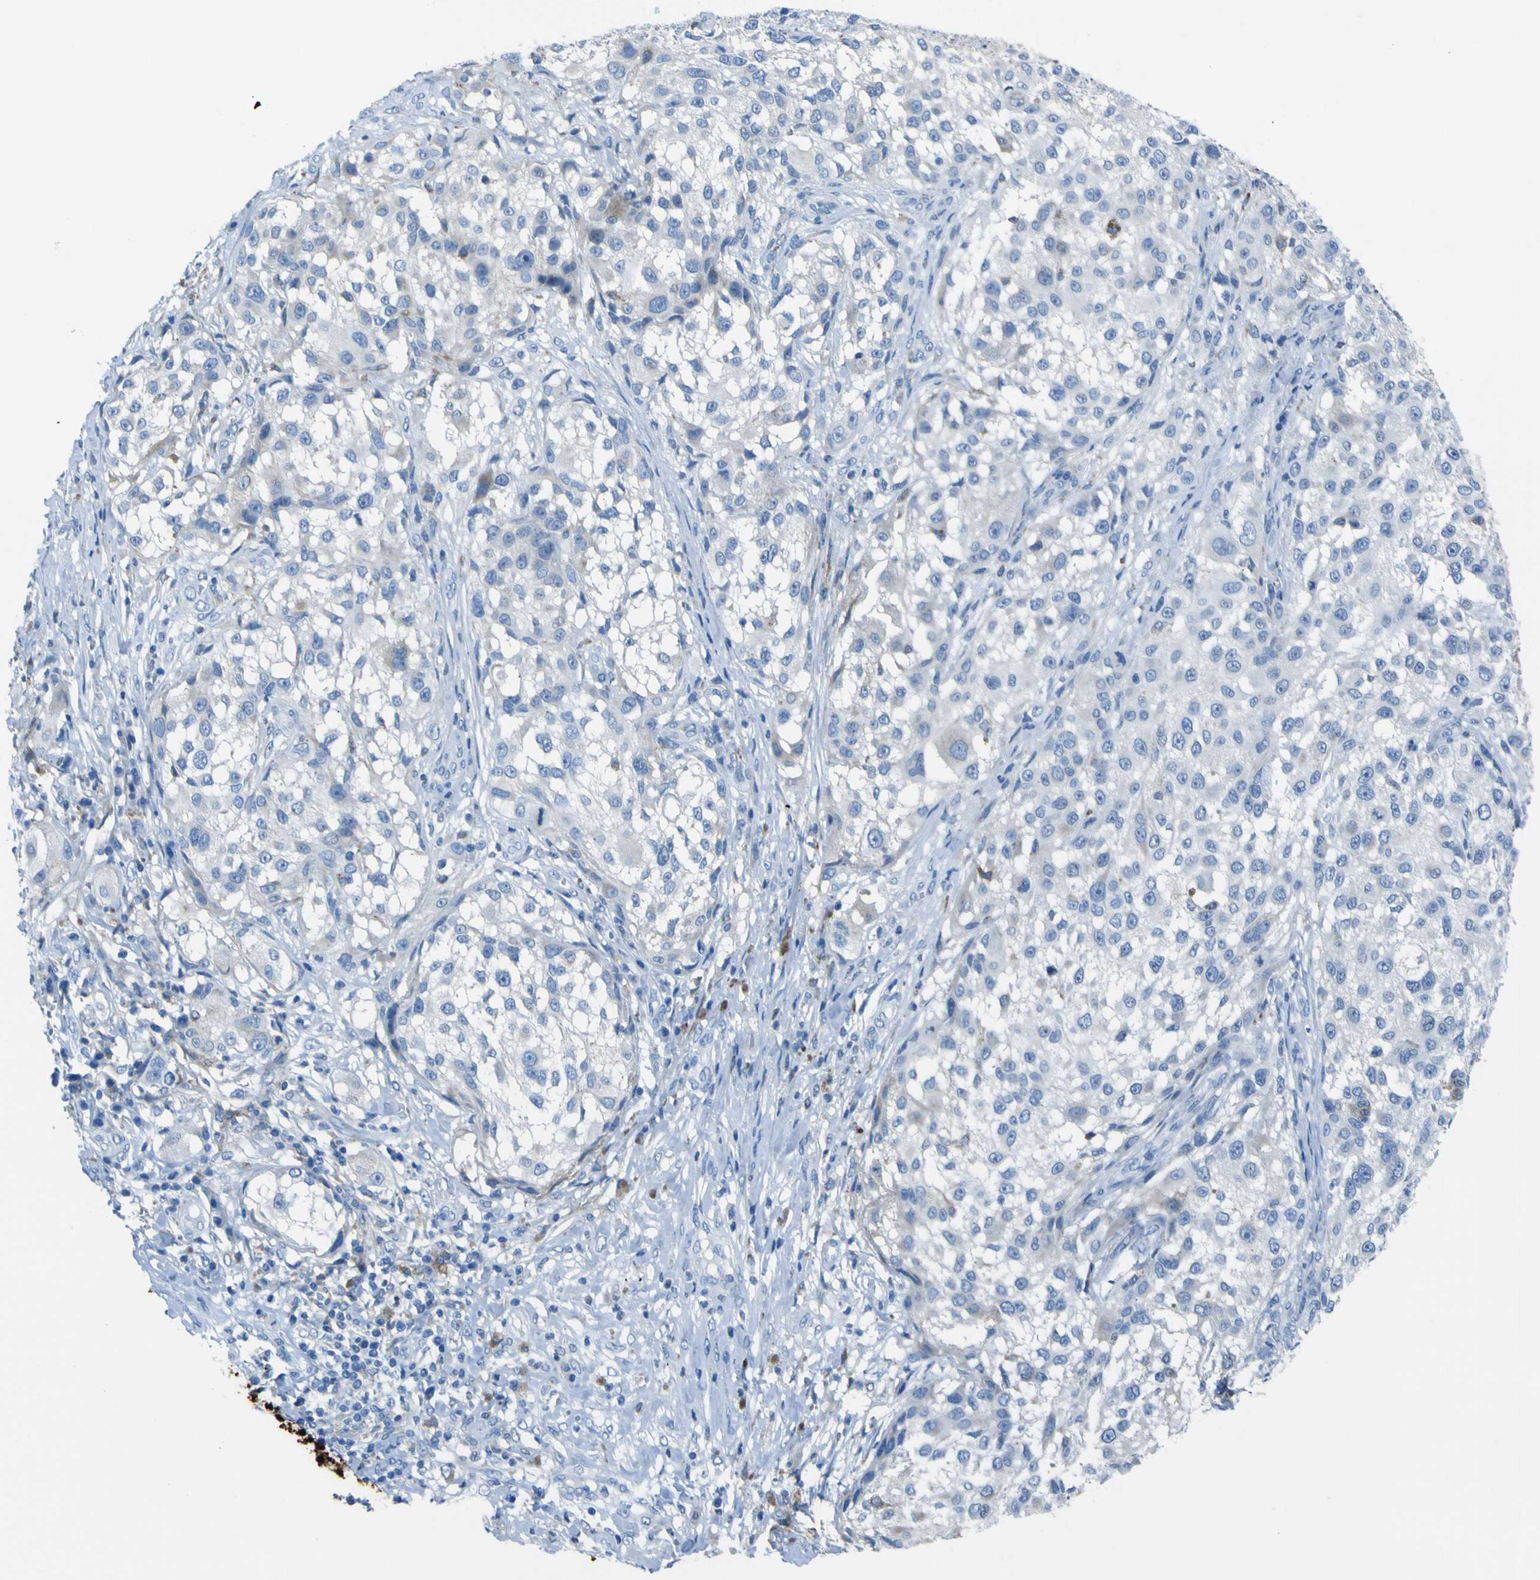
{"staining": {"intensity": "weak", "quantity": "<25%", "location": "cytoplasmic/membranous"}, "tissue": "melanoma", "cell_type": "Tumor cells", "image_type": "cancer", "snomed": [{"axis": "morphology", "description": "Necrosis, NOS"}, {"axis": "morphology", "description": "Malignant melanoma, NOS"}, {"axis": "topography", "description": "Skin"}], "caption": "A micrograph of human malignant melanoma is negative for staining in tumor cells.", "gene": "ACSL1", "patient": {"sex": "female", "age": 87}}